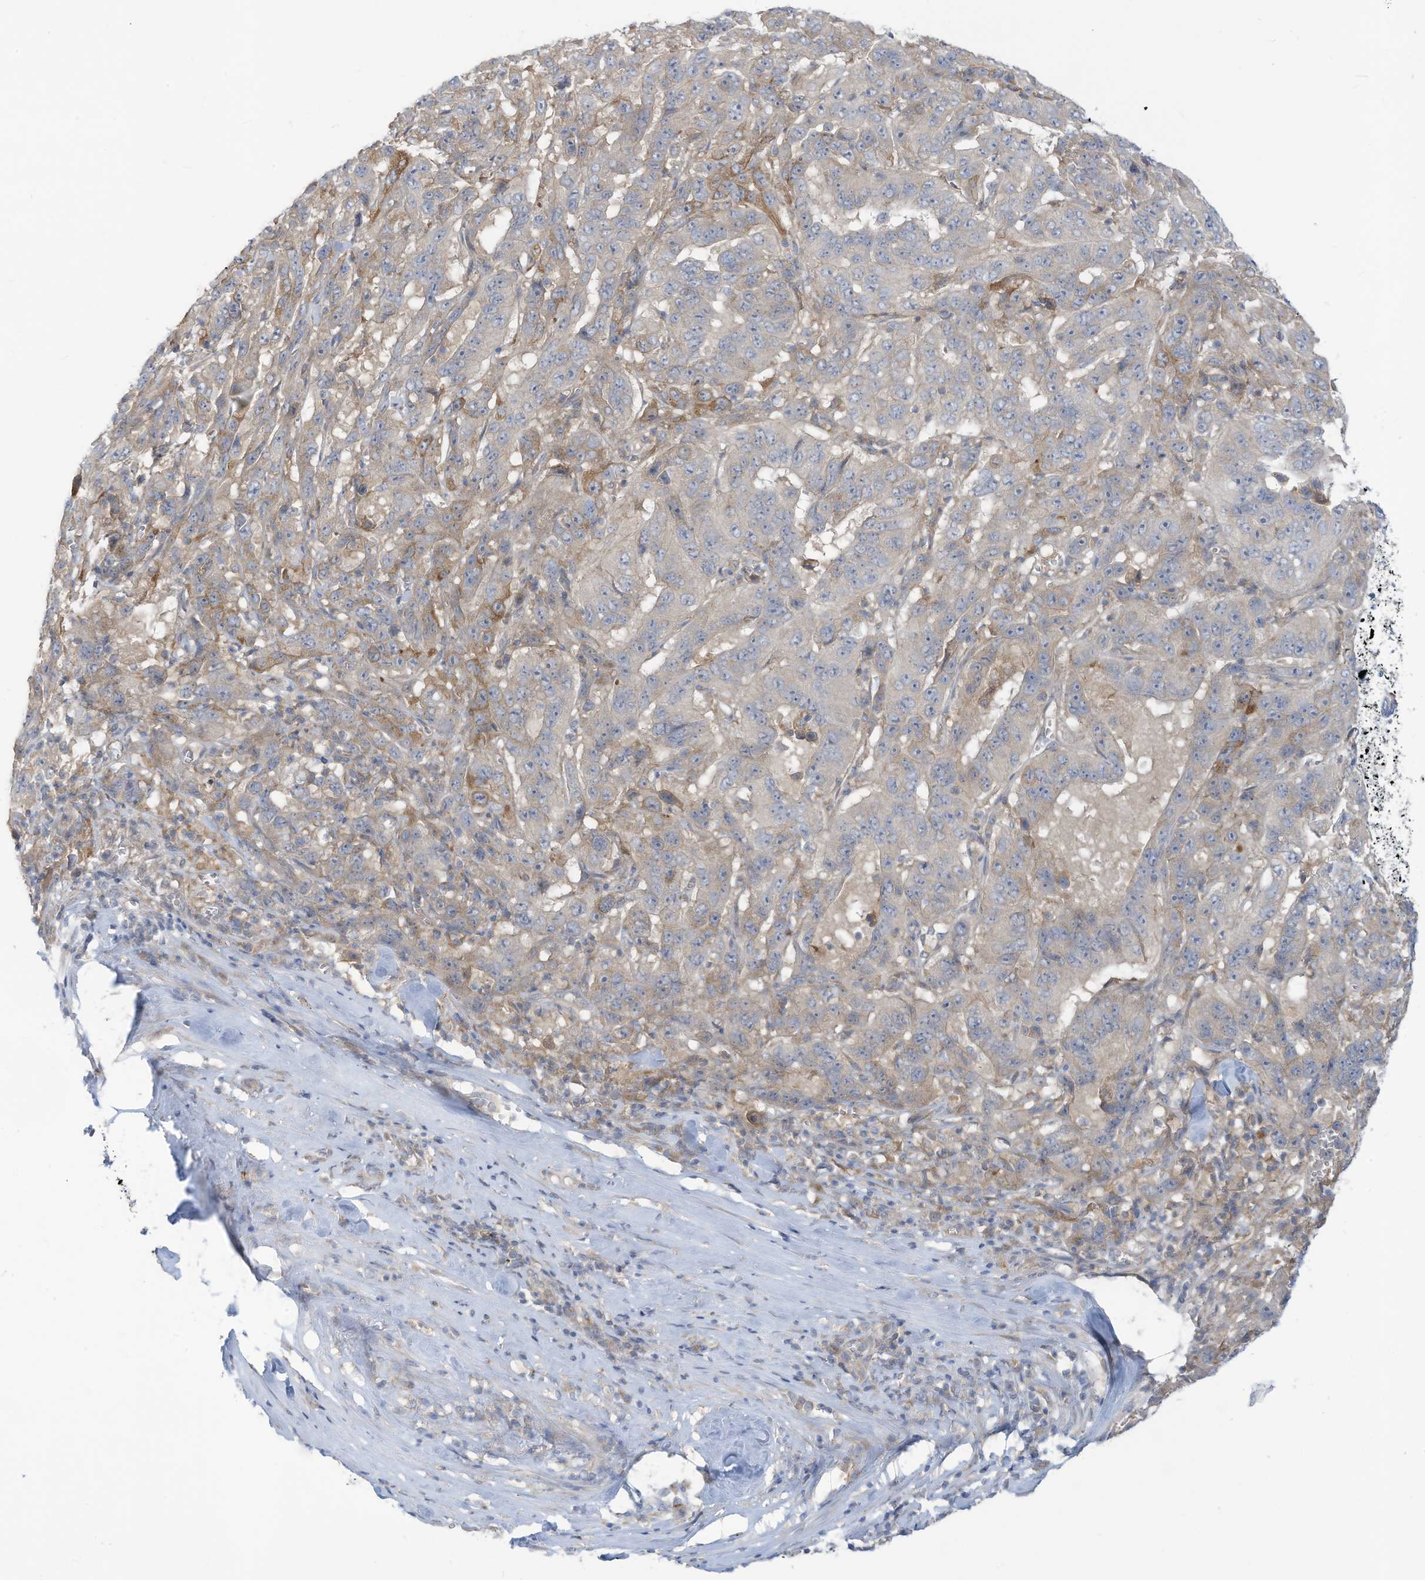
{"staining": {"intensity": "negative", "quantity": "none", "location": "none"}, "tissue": "pancreatic cancer", "cell_type": "Tumor cells", "image_type": "cancer", "snomed": [{"axis": "morphology", "description": "Adenocarcinoma, NOS"}, {"axis": "topography", "description": "Pancreas"}], "caption": "Pancreatic cancer (adenocarcinoma) stained for a protein using immunohistochemistry reveals no expression tumor cells.", "gene": "ADAT2", "patient": {"sex": "male", "age": 63}}